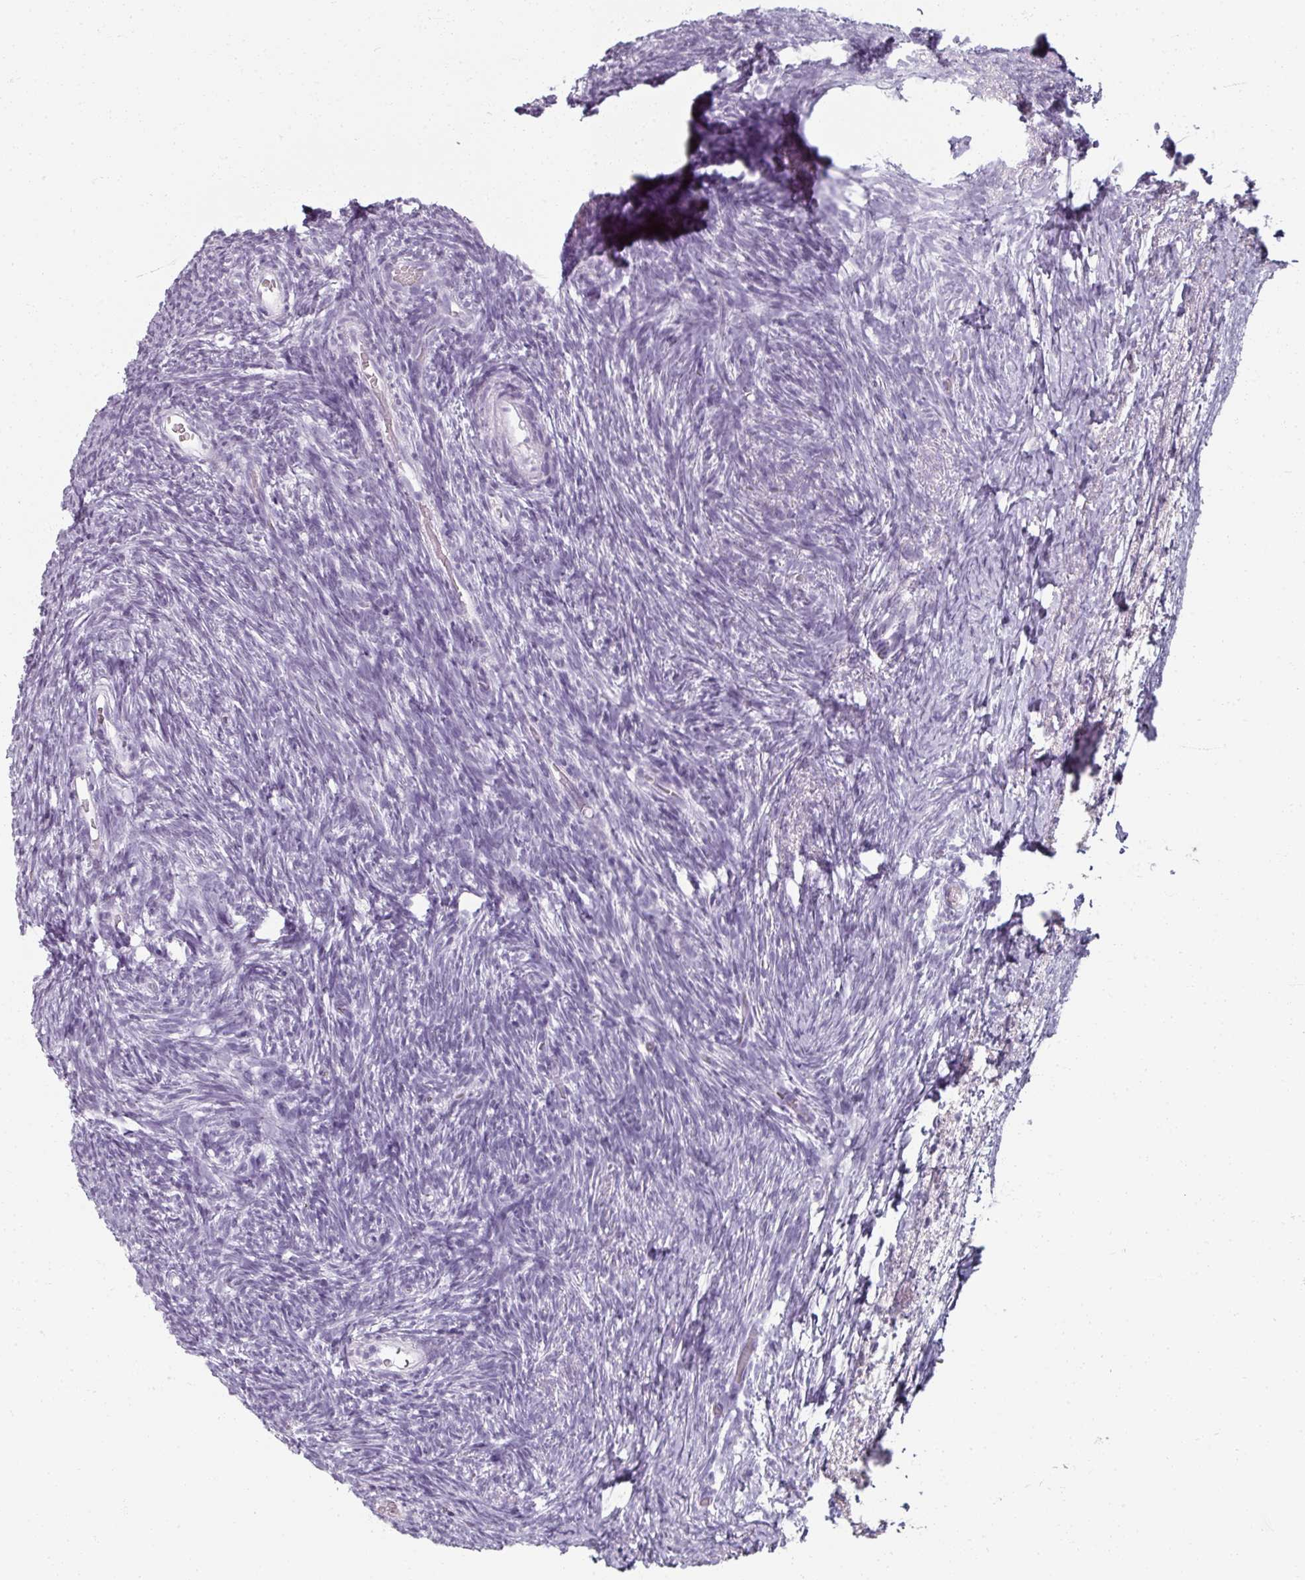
{"staining": {"intensity": "negative", "quantity": "none", "location": "none"}, "tissue": "ovary", "cell_type": "Follicle cells", "image_type": "normal", "snomed": [{"axis": "morphology", "description": "Normal tissue, NOS"}, {"axis": "topography", "description": "Ovary"}], "caption": "Immunohistochemistry of benign human ovary shows no staining in follicle cells. (Brightfield microscopy of DAB immunohistochemistry (IHC) at high magnification).", "gene": "REG3A", "patient": {"sex": "female", "age": 39}}